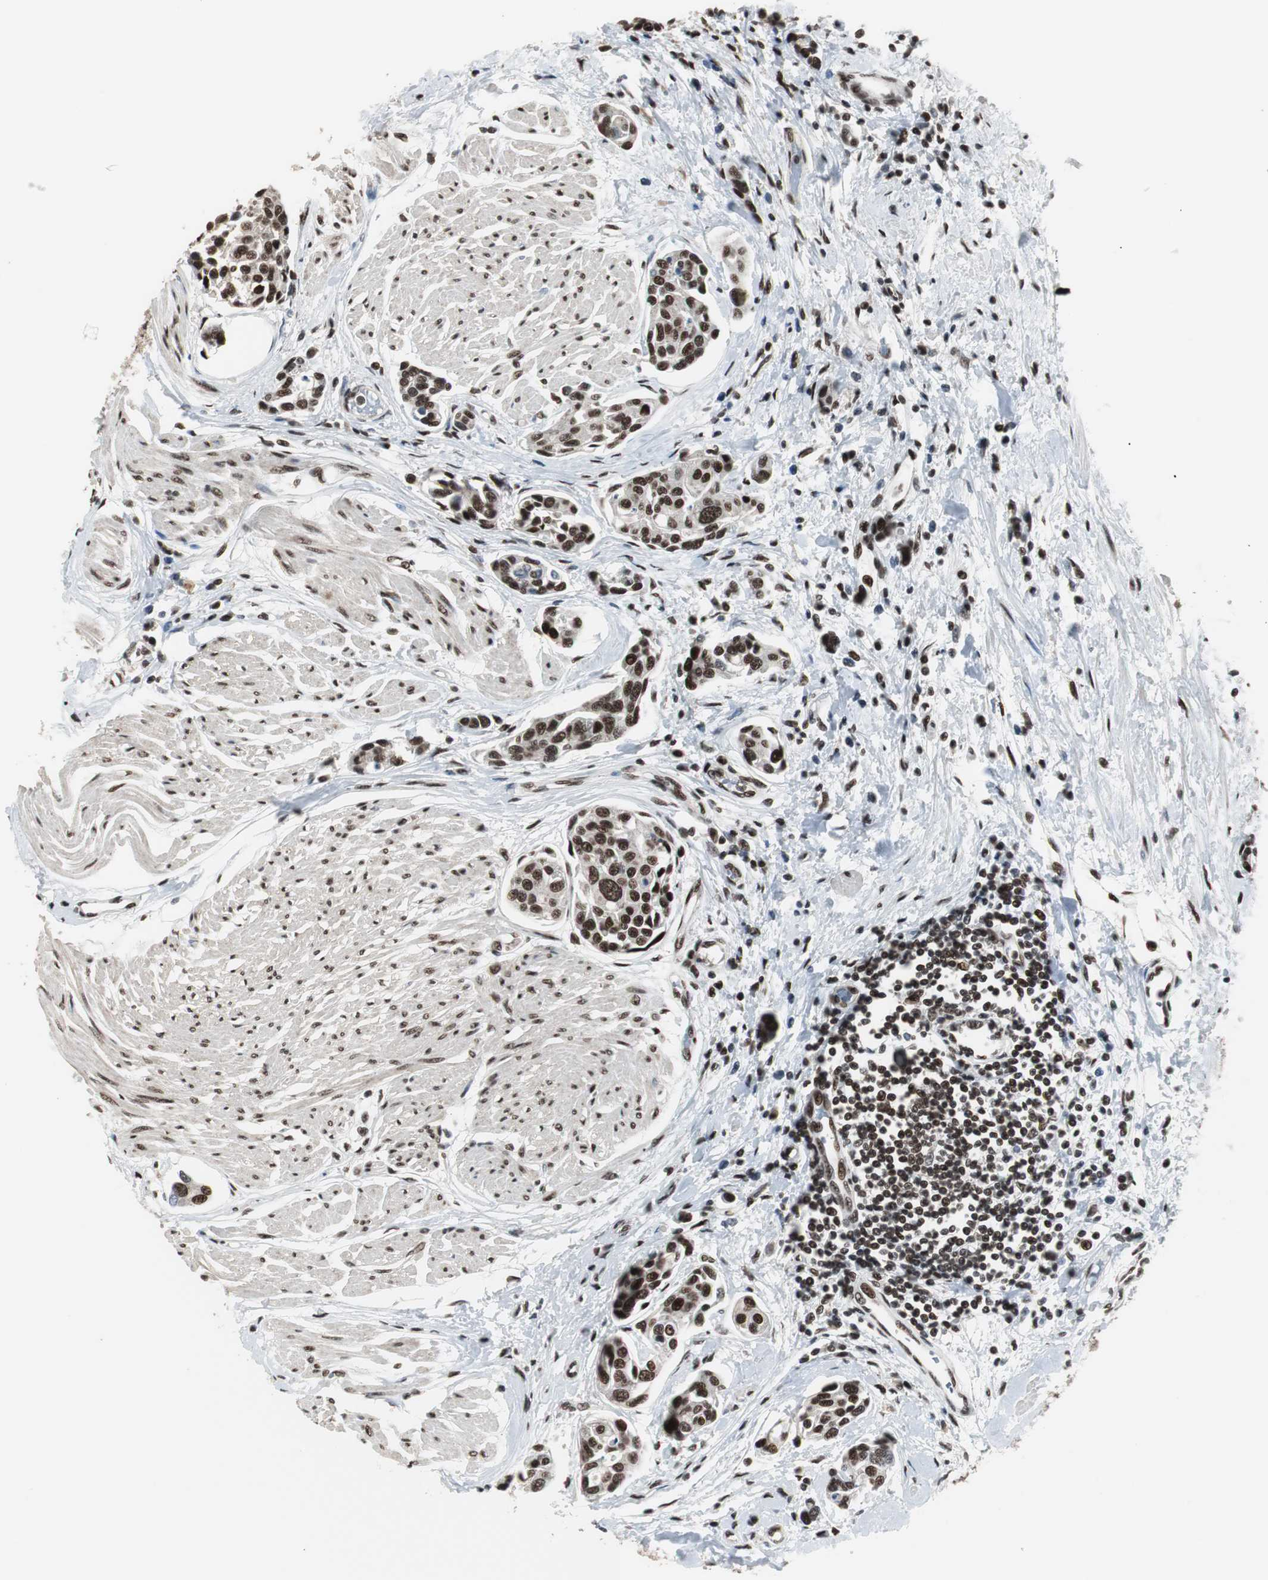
{"staining": {"intensity": "strong", "quantity": ">75%", "location": "nuclear"}, "tissue": "urothelial cancer", "cell_type": "Tumor cells", "image_type": "cancer", "snomed": [{"axis": "morphology", "description": "Urothelial carcinoma, High grade"}, {"axis": "topography", "description": "Urinary bladder"}], "caption": "Brown immunohistochemical staining in high-grade urothelial carcinoma exhibits strong nuclear positivity in approximately >75% of tumor cells.", "gene": "CDK9", "patient": {"sex": "male", "age": 78}}